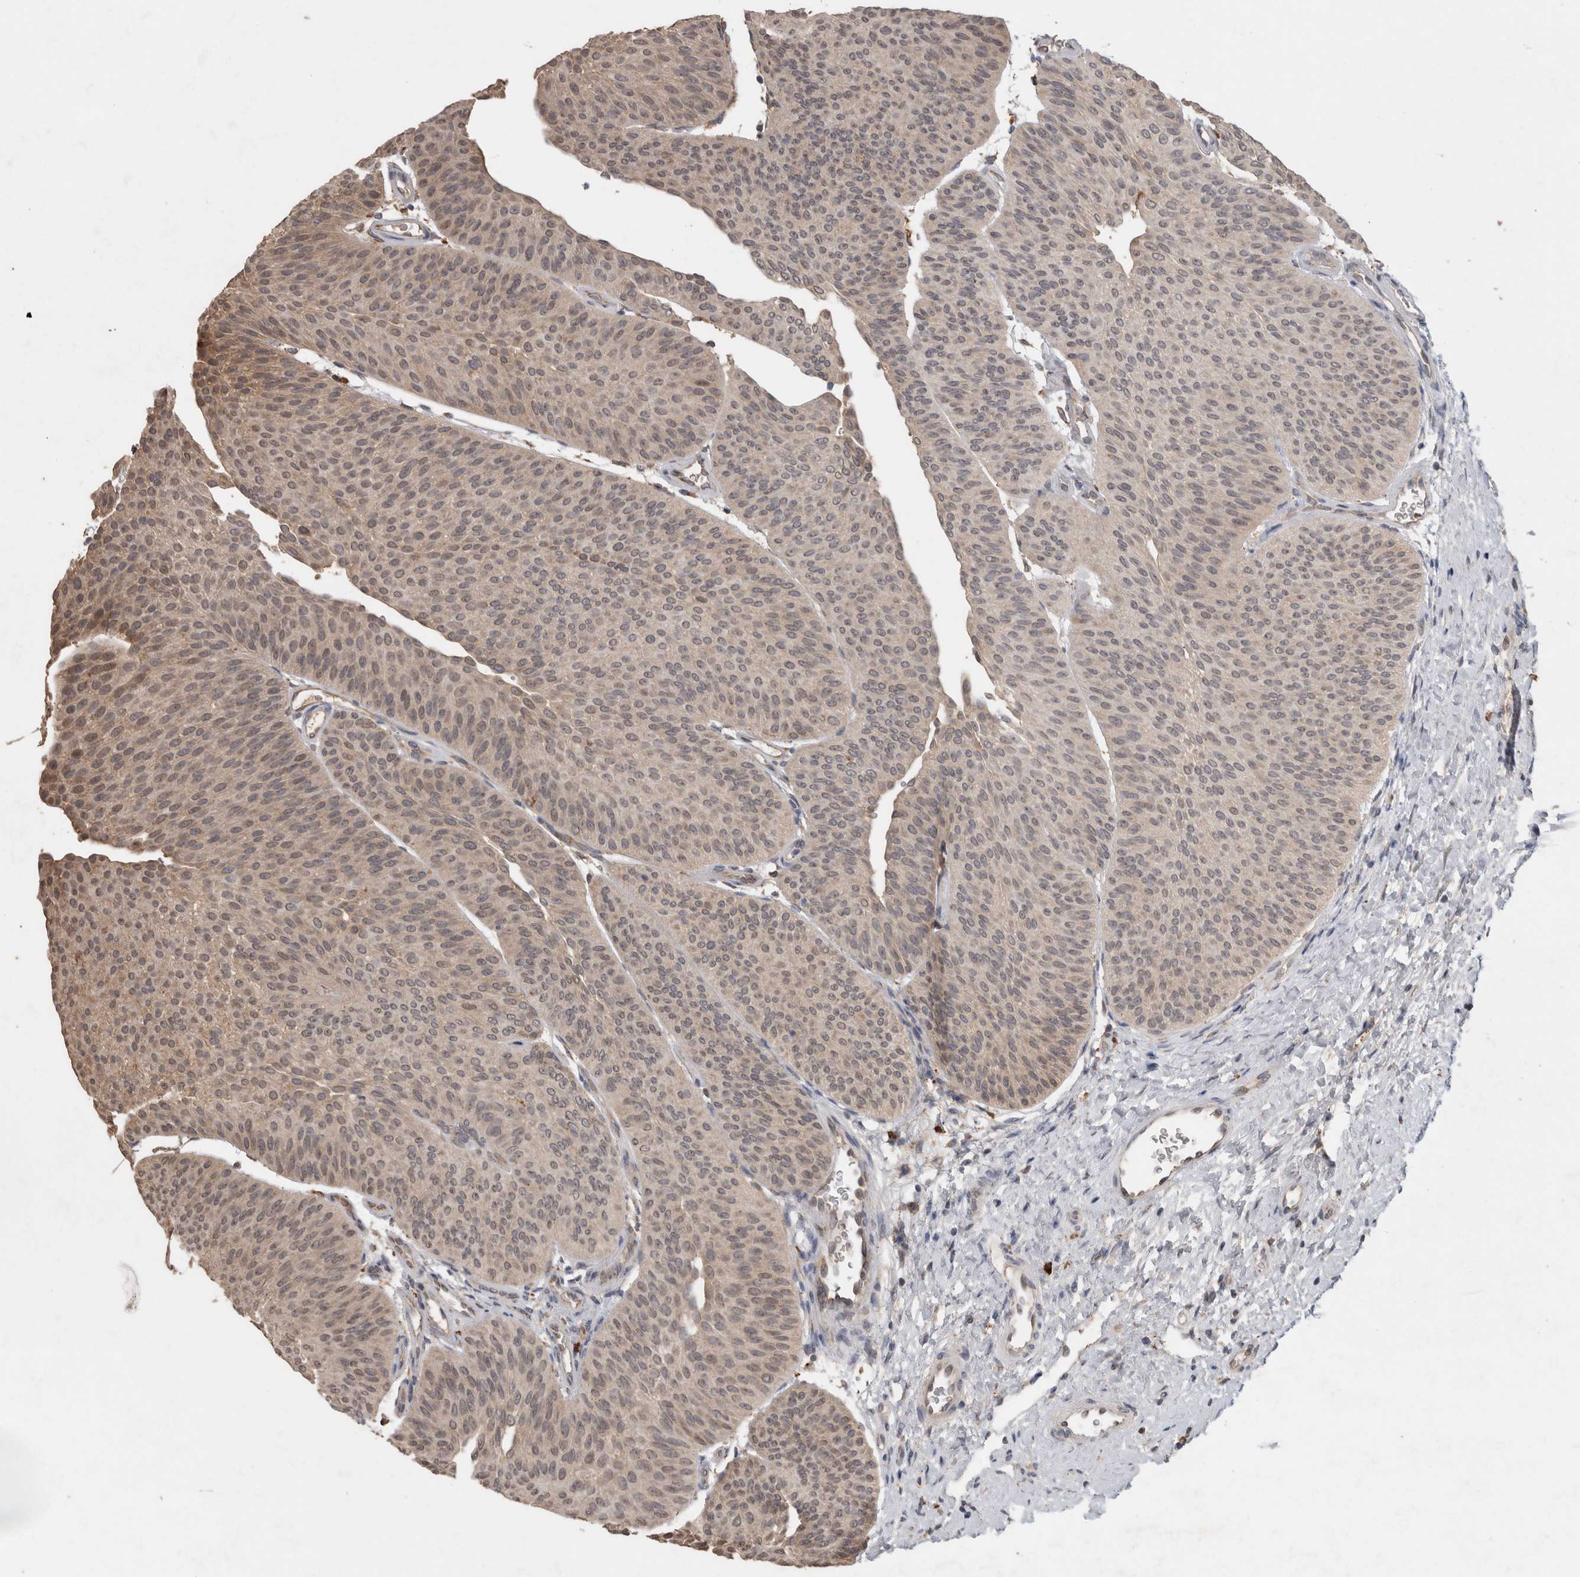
{"staining": {"intensity": "moderate", "quantity": ">75%", "location": "cytoplasmic/membranous"}, "tissue": "urothelial cancer", "cell_type": "Tumor cells", "image_type": "cancer", "snomed": [{"axis": "morphology", "description": "Urothelial carcinoma, Low grade"}, {"axis": "topography", "description": "Urinary bladder"}], "caption": "Urothelial cancer stained for a protein demonstrates moderate cytoplasmic/membranous positivity in tumor cells. (DAB IHC with brightfield microscopy, high magnification).", "gene": "ADGRL3", "patient": {"sex": "female", "age": 60}}